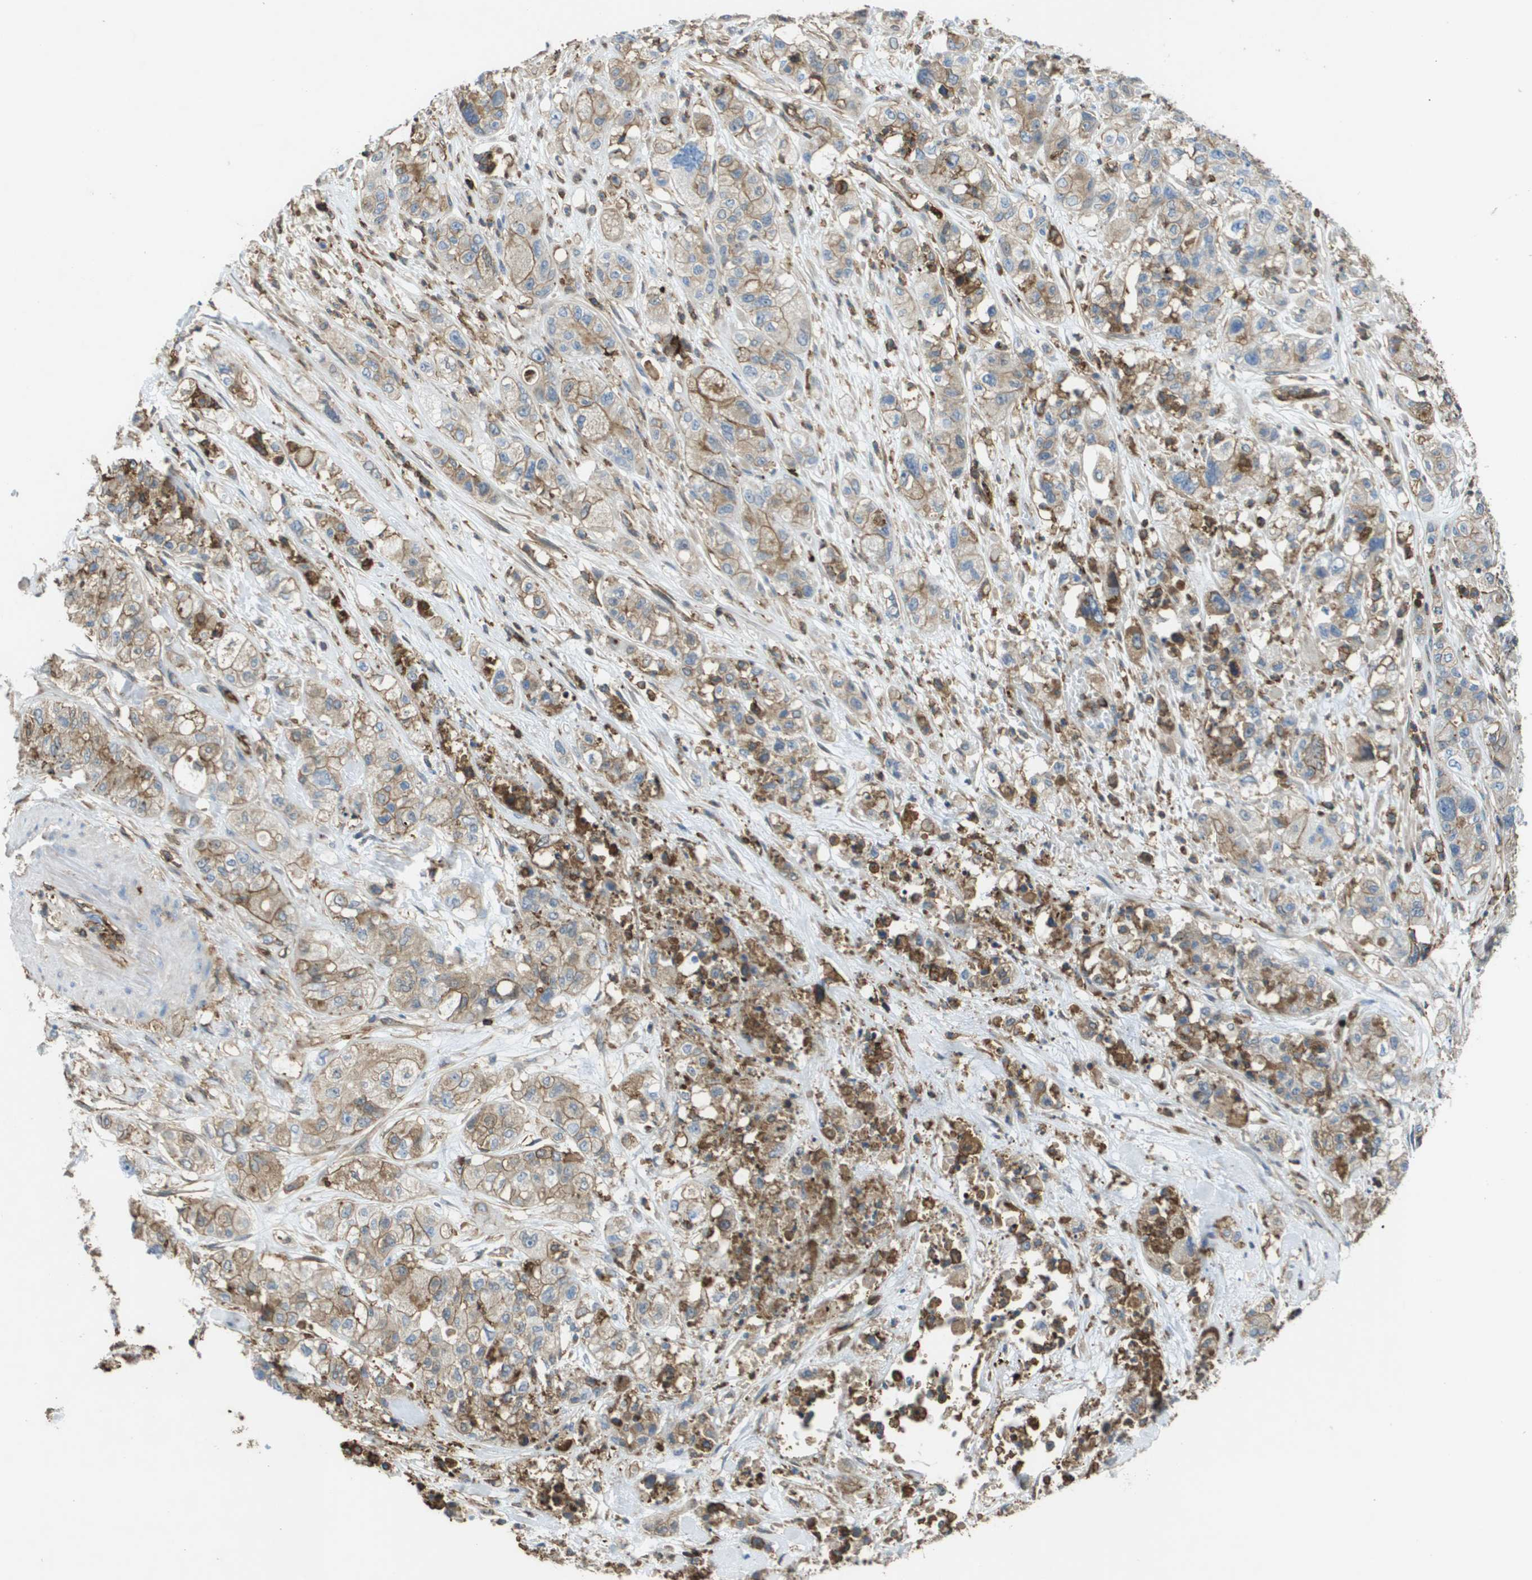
{"staining": {"intensity": "weak", "quantity": ">75%", "location": "cytoplasmic/membranous"}, "tissue": "pancreatic cancer", "cell_type": "Tumor cells", "image_type": "cancer", "snomed": [{"axis": "morphology", "description": "Adenocarcinoma, NOS"}, {"axis": "topography", "description": "Pancreas"}], "caption": "Immunohistochemical staining of pancreatic cancer displays low levels of weak cytoplasmic/membranous positivity in about >75% of tumor cells.", "gene": "PASK", "patient": {"sex": "female", "age": 78}}